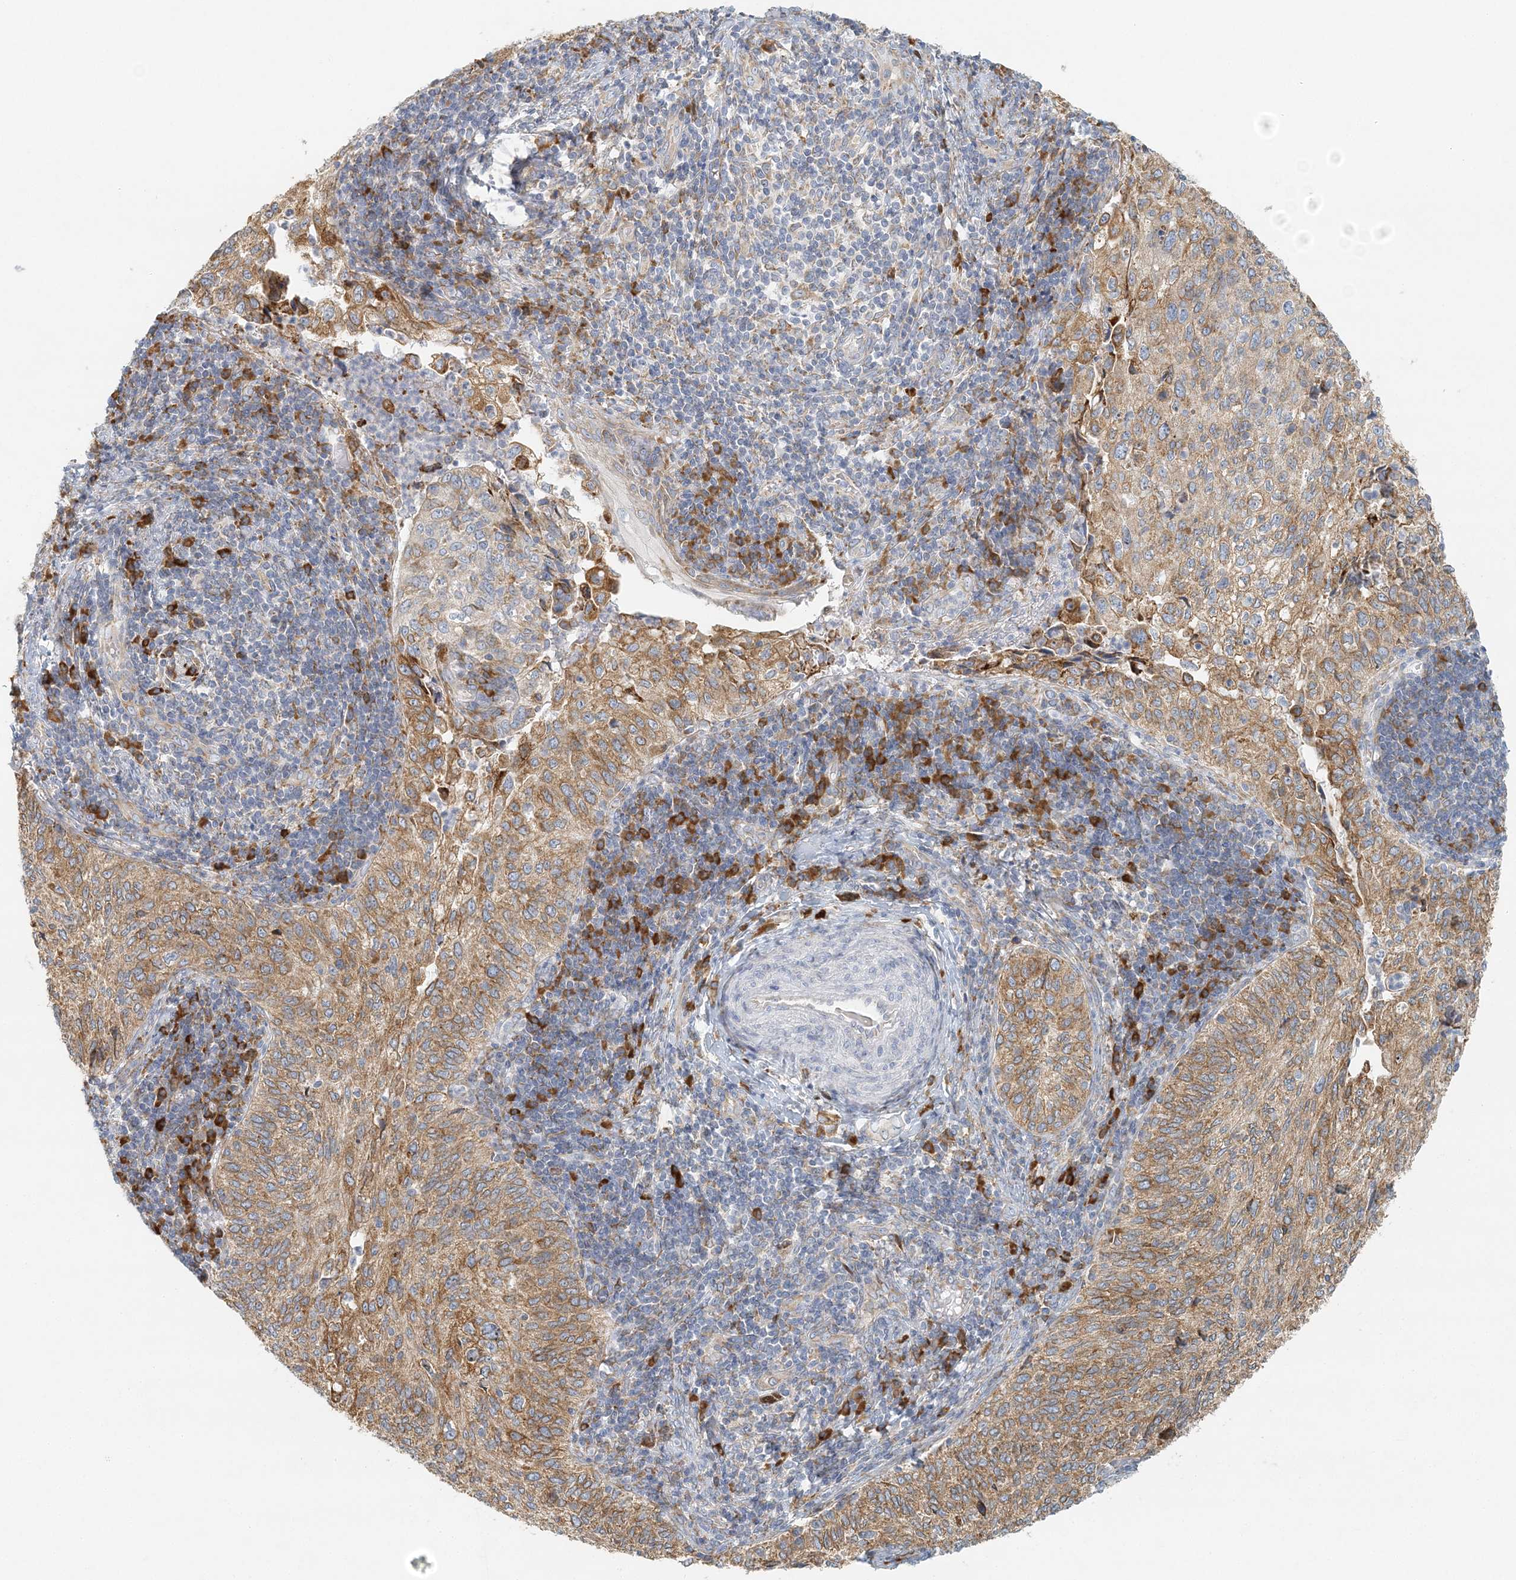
{"staining": {"intensity": "moderate", "quantity": ">75%", "location": "cytoplasmic/membranous"}, "tissue": "cervical cancer", "cell_type": "Tumor cells", "image_type": "cancer", "snomed": [{"axis": "morphology", "description": "Squamous cell carcinoma, NOS"}, {"axis": "topography", "description": "Cervix"}], "caption": "The image reveals immunohistochemical staining of cervical cancer. There is moderate cytoplasmic/membranous staining is seen in about >75% of tumor cells.", "gene": "STK11IP", "patient": {"sex": "female", "age": 30}}